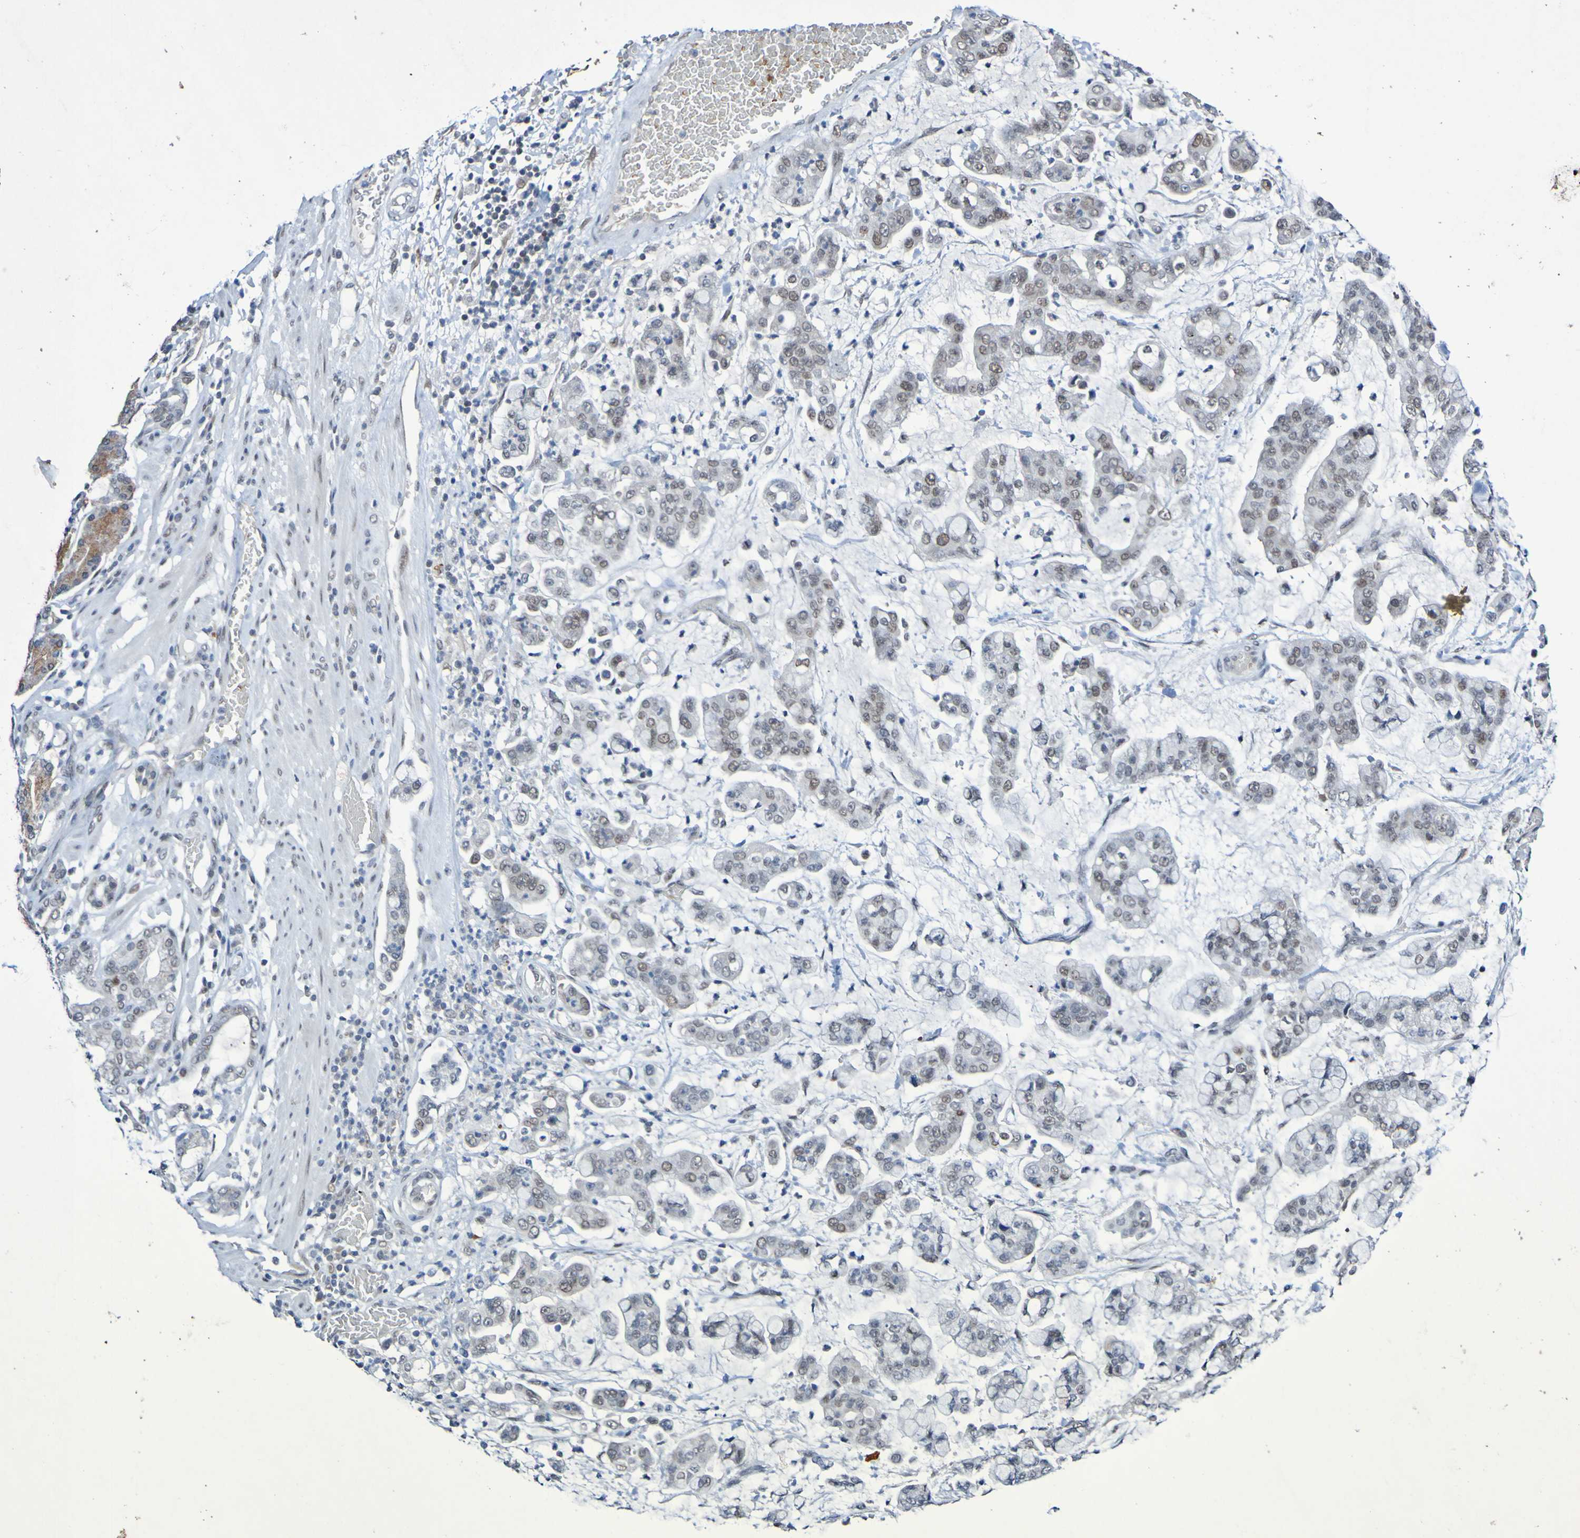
{"staining": {"intensity": "moderate", "quantity": "<25%", "location": "nuclear"}, "tissue": "stomach cancer", "cell_type": "Tumor cells", "image_type": "cancer", "snomed": [{"axis": "morphology", "description": "Normal tissue, NOS"}, {"axis": "morphology", "description": "Adenocarcinoma, NOS"}, {"axis": "topography", "description": "Stomach, upper"}, {"axis": "topography", "description": "Stomach"}], "caption": "Stomach adenocarcinoma tissue displays moderate nuclear expression in about <25% of tumor cells, visualized by immunohistochemistry.", "gene": "PCGF1", "patient": {"sex": "male", "age": 76}}